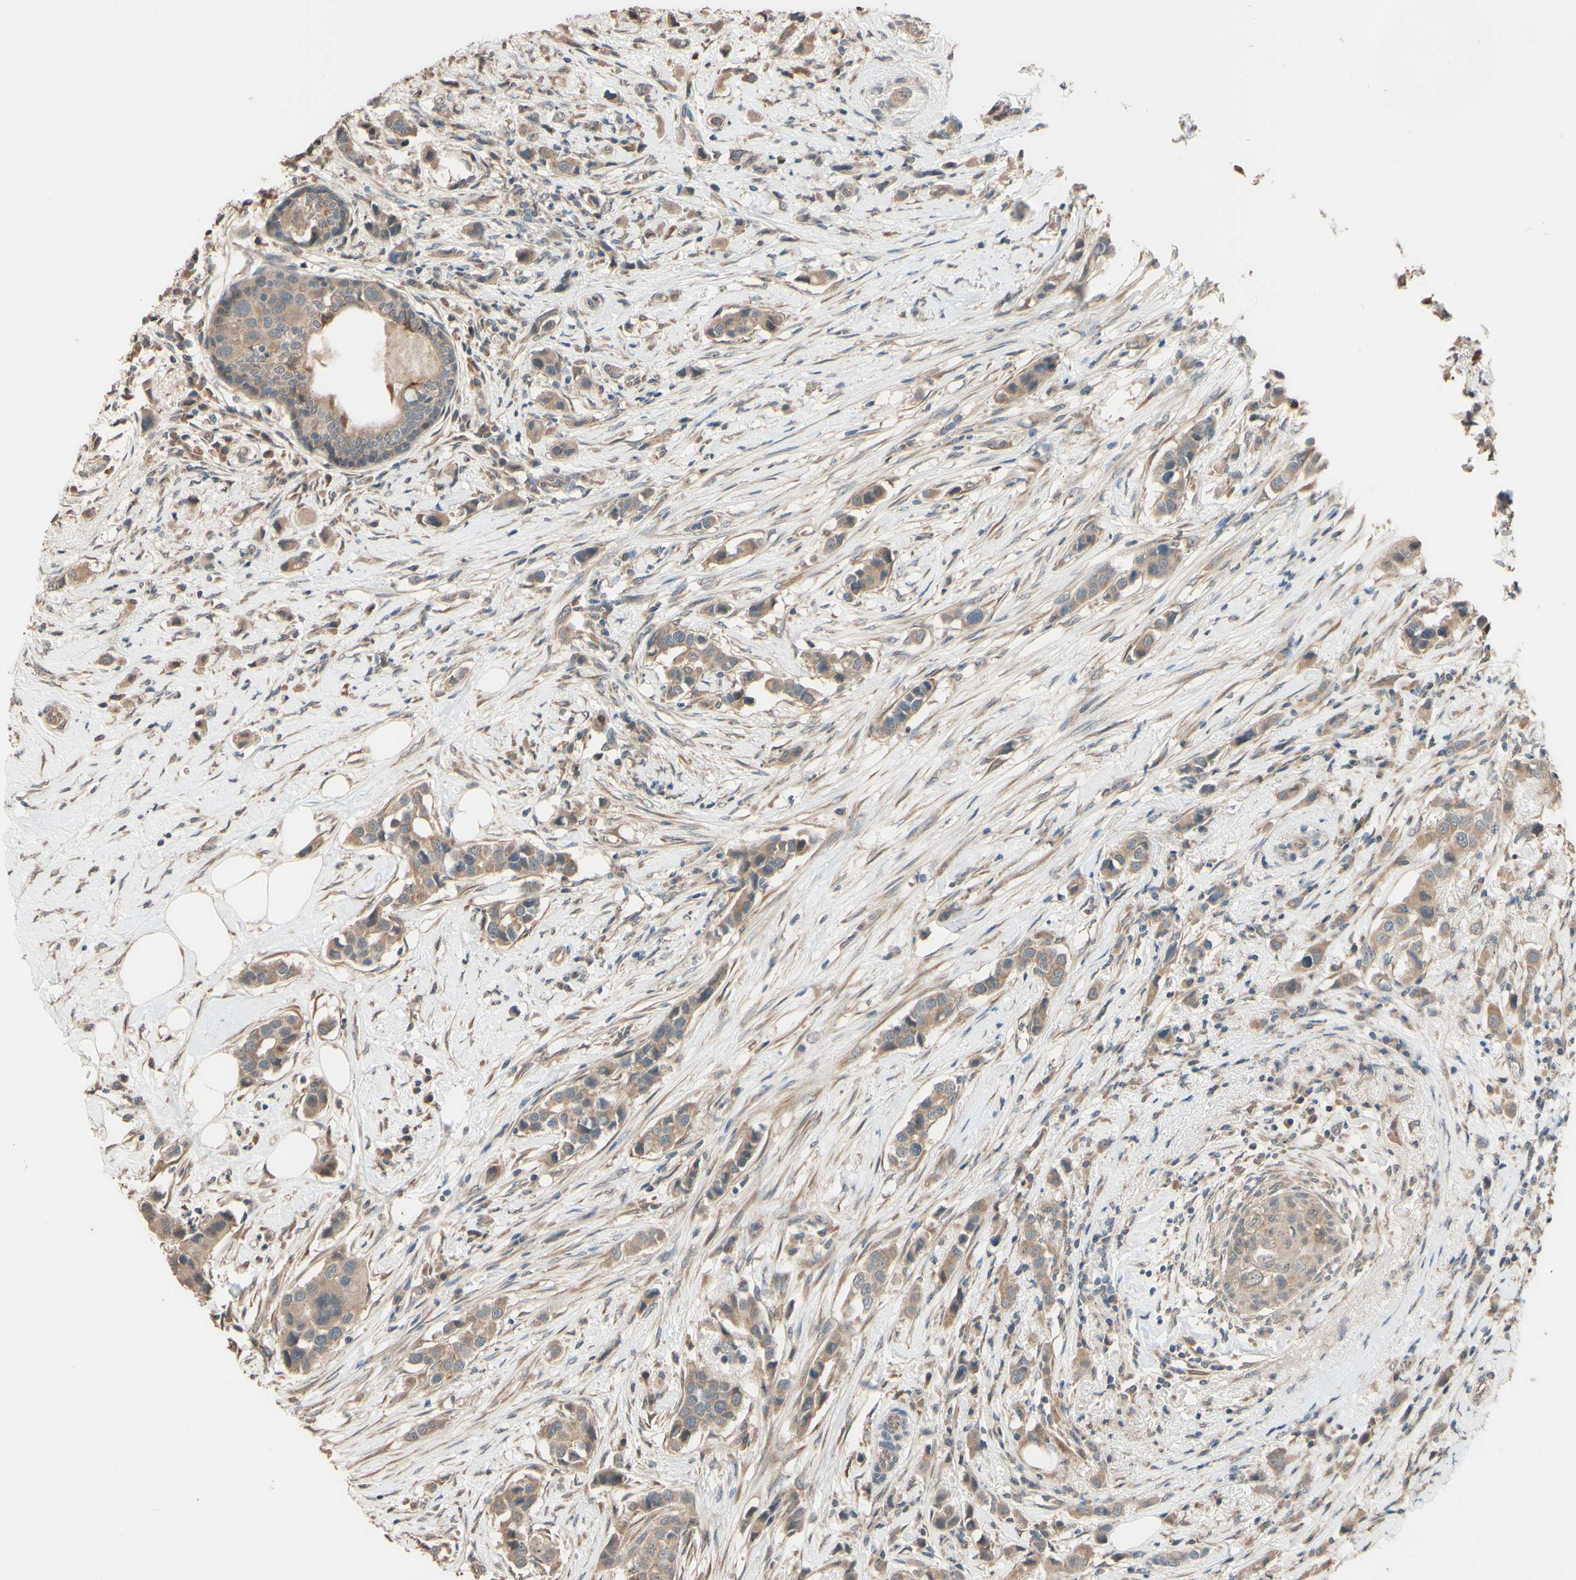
{"staining": {"intensity": "weak", "quantity": ">75%", "location": "cytoplasmic/membranous"}, "tissue": "breast cancer", "cell_type": "Tumor cells", "image_type": "cancer", "snomed": [{"axis": "morphology", "description": "Normal tissue, NOS"}, {"axis": "morphology", "description": "Duct carcinoma"}, {"axis": "topography", "description": "Breast"}], "caption": "Infiltrating ductal carcinoma (breast) was stained to show a protein in brown. There is low levels of weak cytoplasmic/membranous positivity in about >75% of tumor cells.", "gene": "SMIM19", "patient": {"sex": "female", "age": 50}}